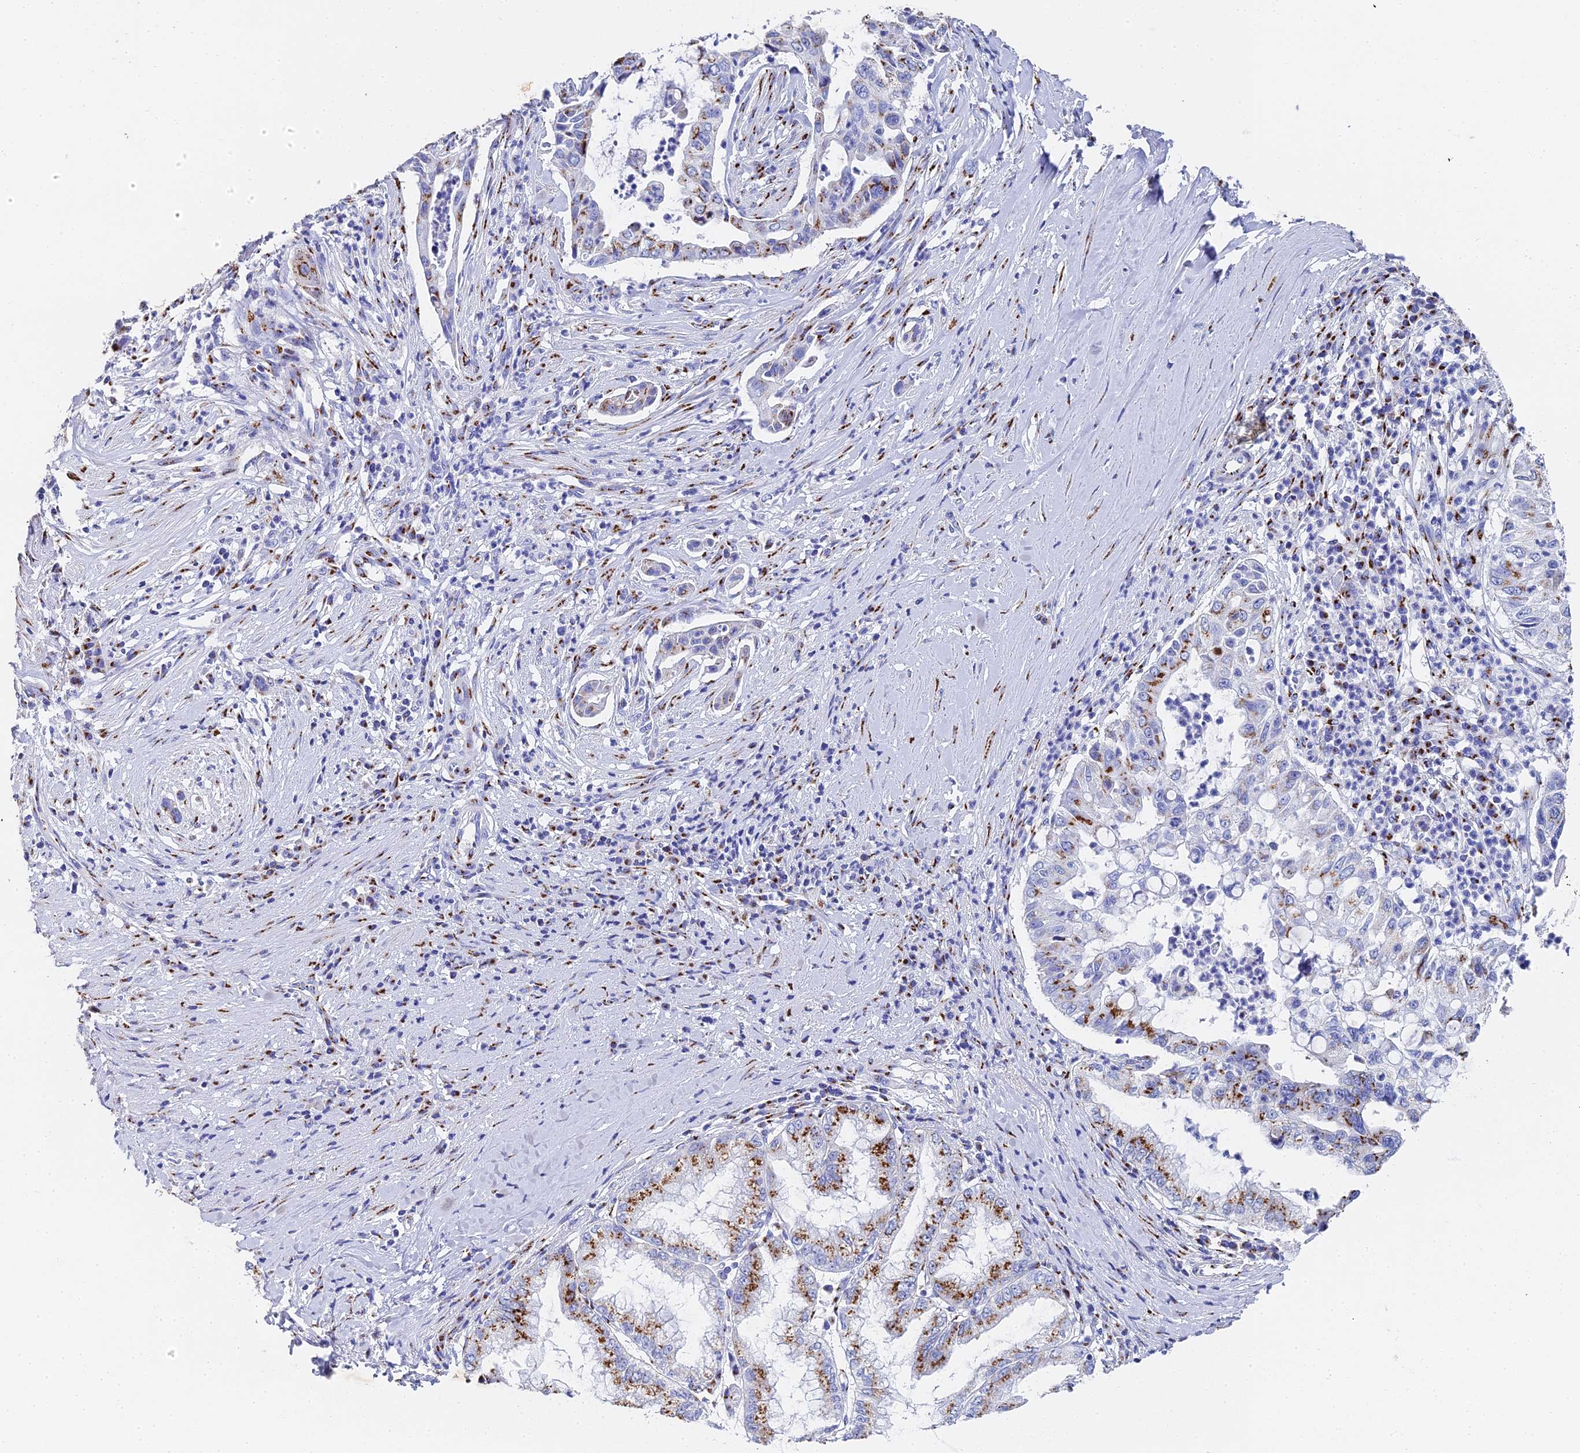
{"staining": {"intensity": "moderate", "quantity": "25%-75%", "location": "cytoplasmic/membranous"}, "tissue": "pancreatic cancer", "cell_type": "Tumor cells", "image_type": "cancer", "snomed": [{"axis": "morphology", "description": "Adenocarcinoma, NOS"}, {"axis": "topography", "description": "Pancreas"}], "caption": "Pancreatic cancer (adenocarcinoma) tissue exhibits moderate cytoplasmic/membranous expression in approximately 25%-75% of tumor cells", "gene": "ENSG00000268674", "patient": {"sex": "male", "age": 73}}